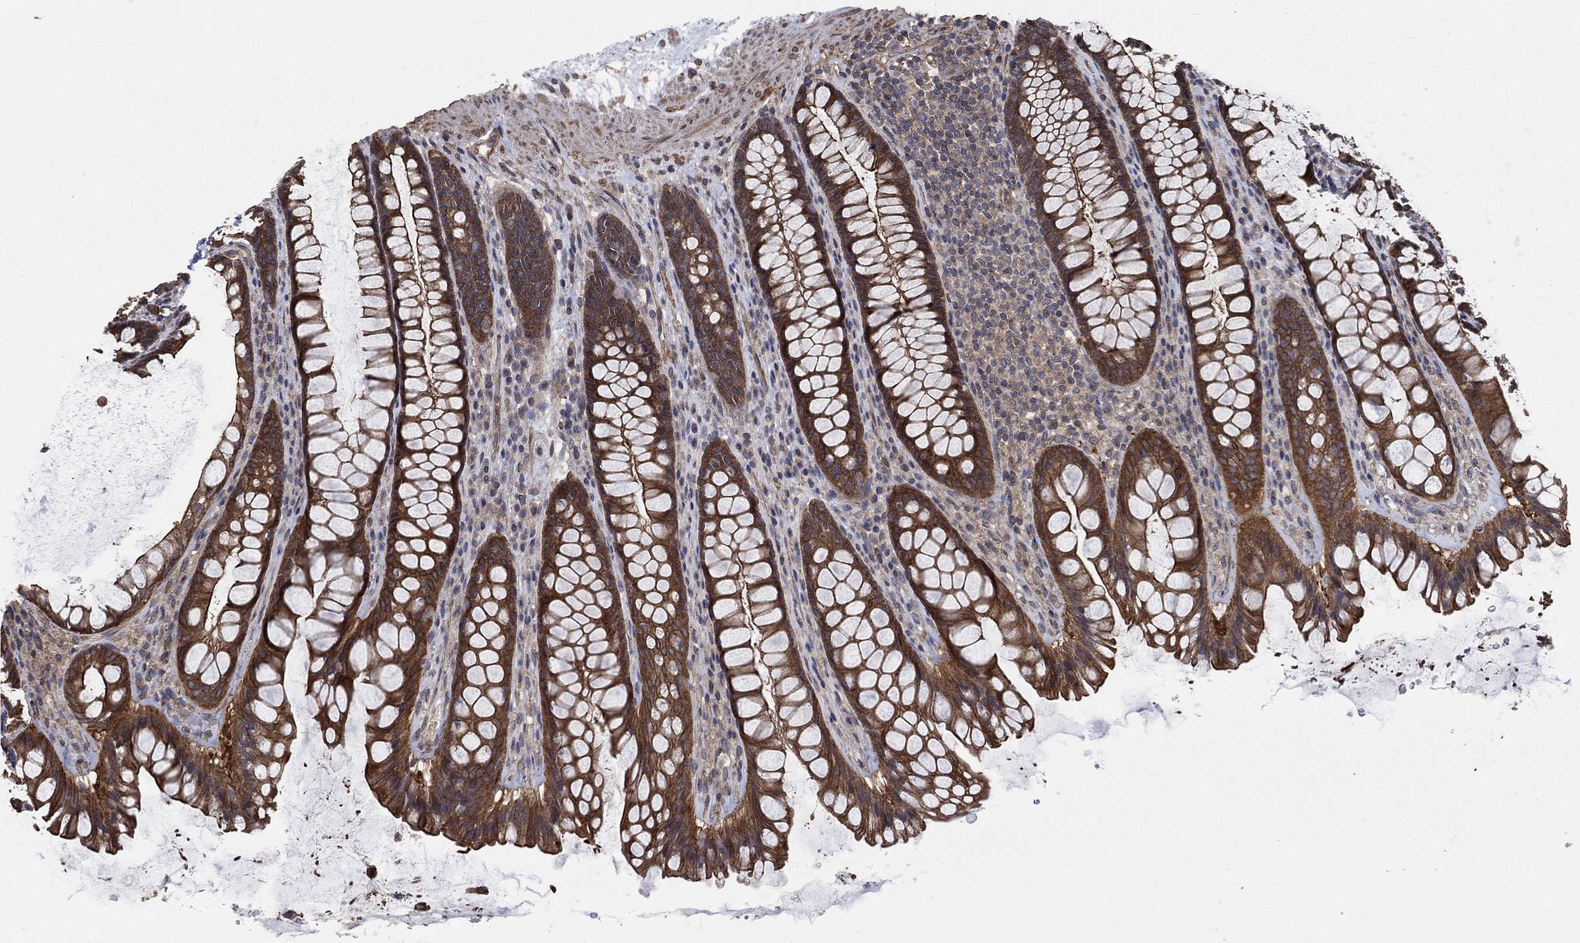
{"staining": {"intensity": "moderate", "quantity": ">75%", "location": "cytoplasmic/membranous"}, "tissue": "rectum", "cell_type": "Glandular cells", "image_type": "normal", "snomed": [{"axis": "morphology", "description": "Normal tissue, NOS"}, {"axis": "topography", "description": "Rectum"}], "caption": "A micrograph of rectum stained for a protein shows moderate cytoplasmic/membranous brown staining in glandular cells.", "gene": "PDE3A", "patient": {"sex": "male", "age": 72}}